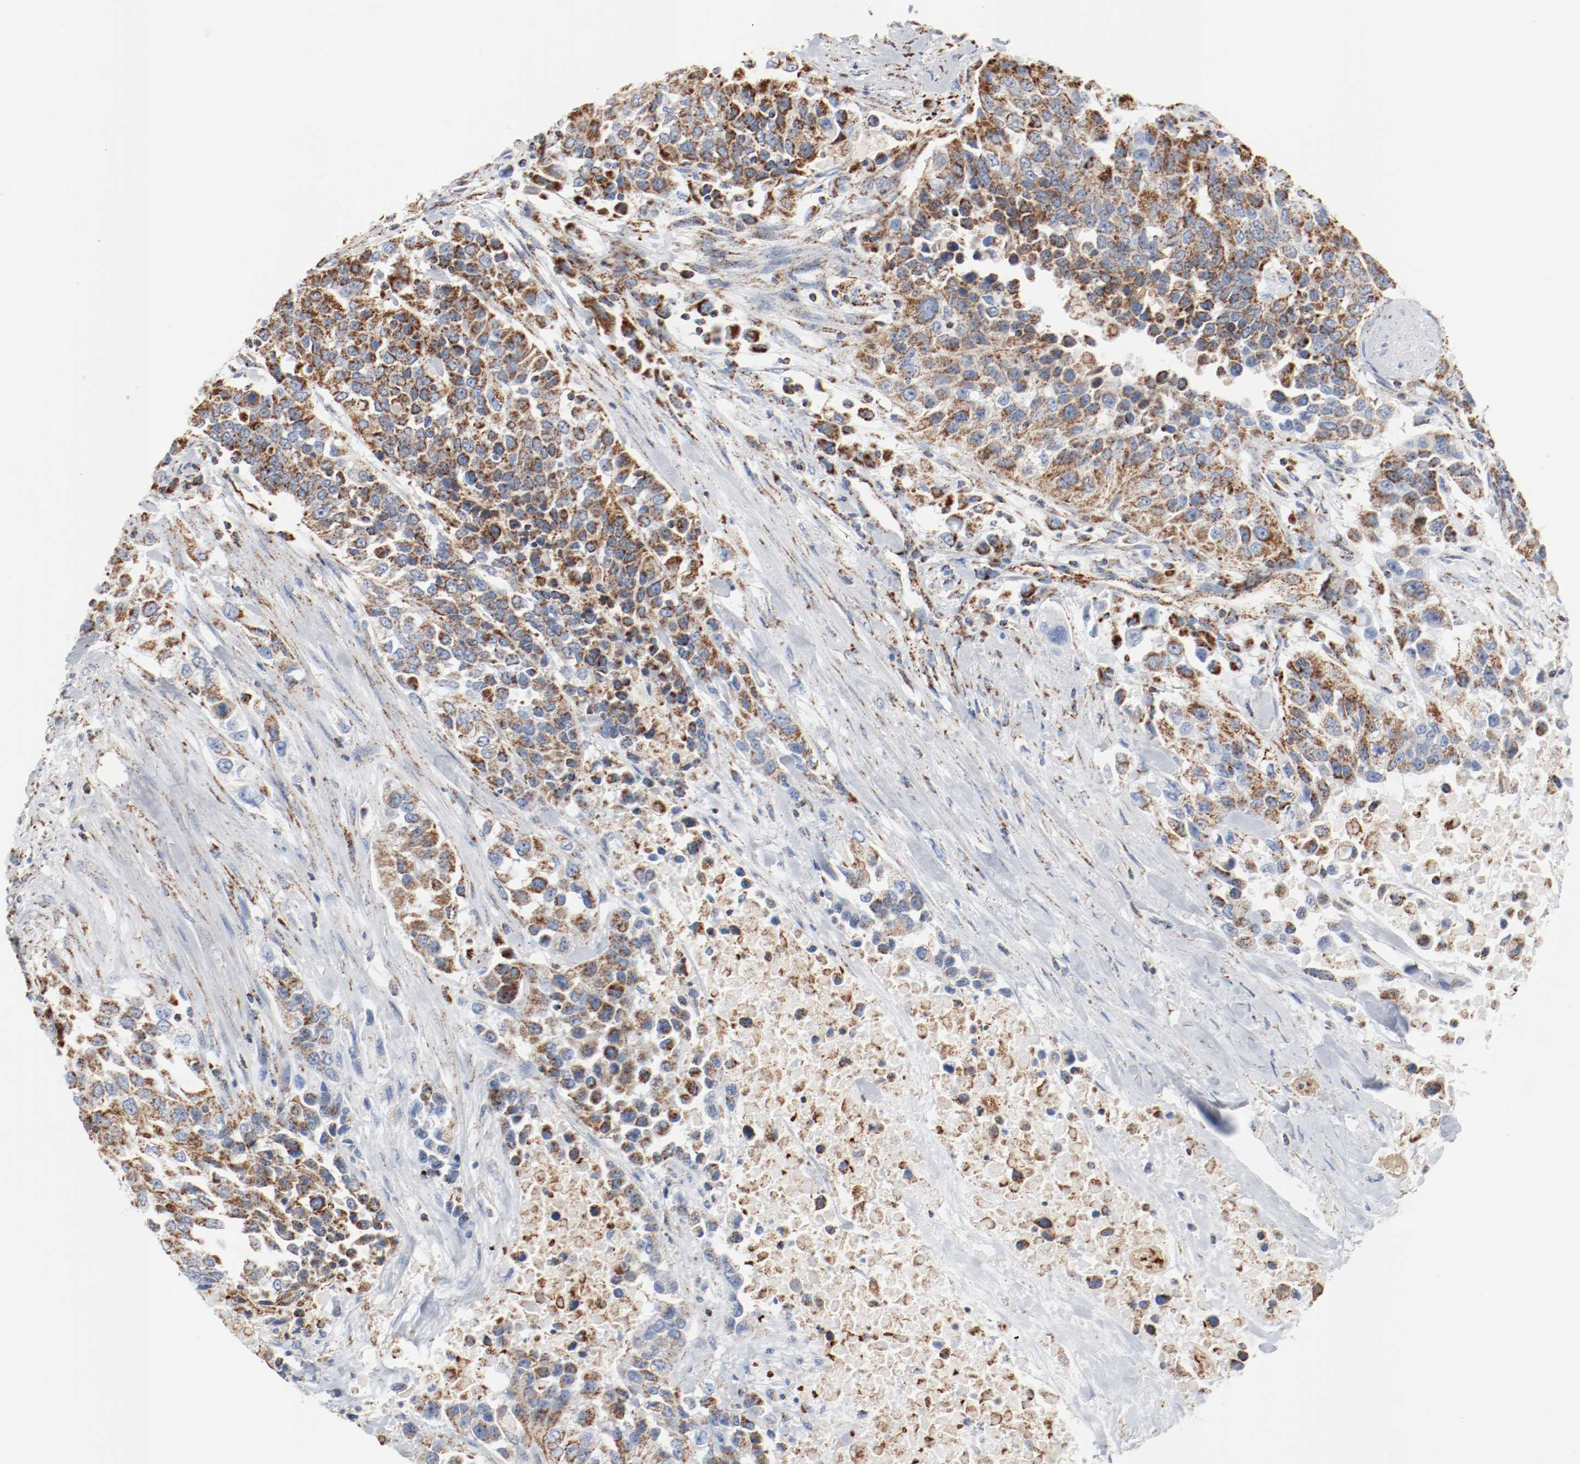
{"staining": {"intensity": "moderate", "quantity": ">75%", "location": "cytoplasmic/membranous"}, "tissue": "urothelial cancer", "cell_type": "Tumor cells", "image_type": "cancer", "snomed": [{"axis": "morphology", "description": "Urothelial carcinoma, High grade"}, {"axis": "topography", "description": "Urinary bladder"}], "caption": "Brown immunohistochemical staining in human urothelial cancer demonstrates moderate cytoplasmic/membranous staining in about >75% of tumor cells. The protein of interest is shown in brown color, while the nuclei are stained blue.", "gene": "NDUFB8", "patient": {"sex": "female", "age": 80}}